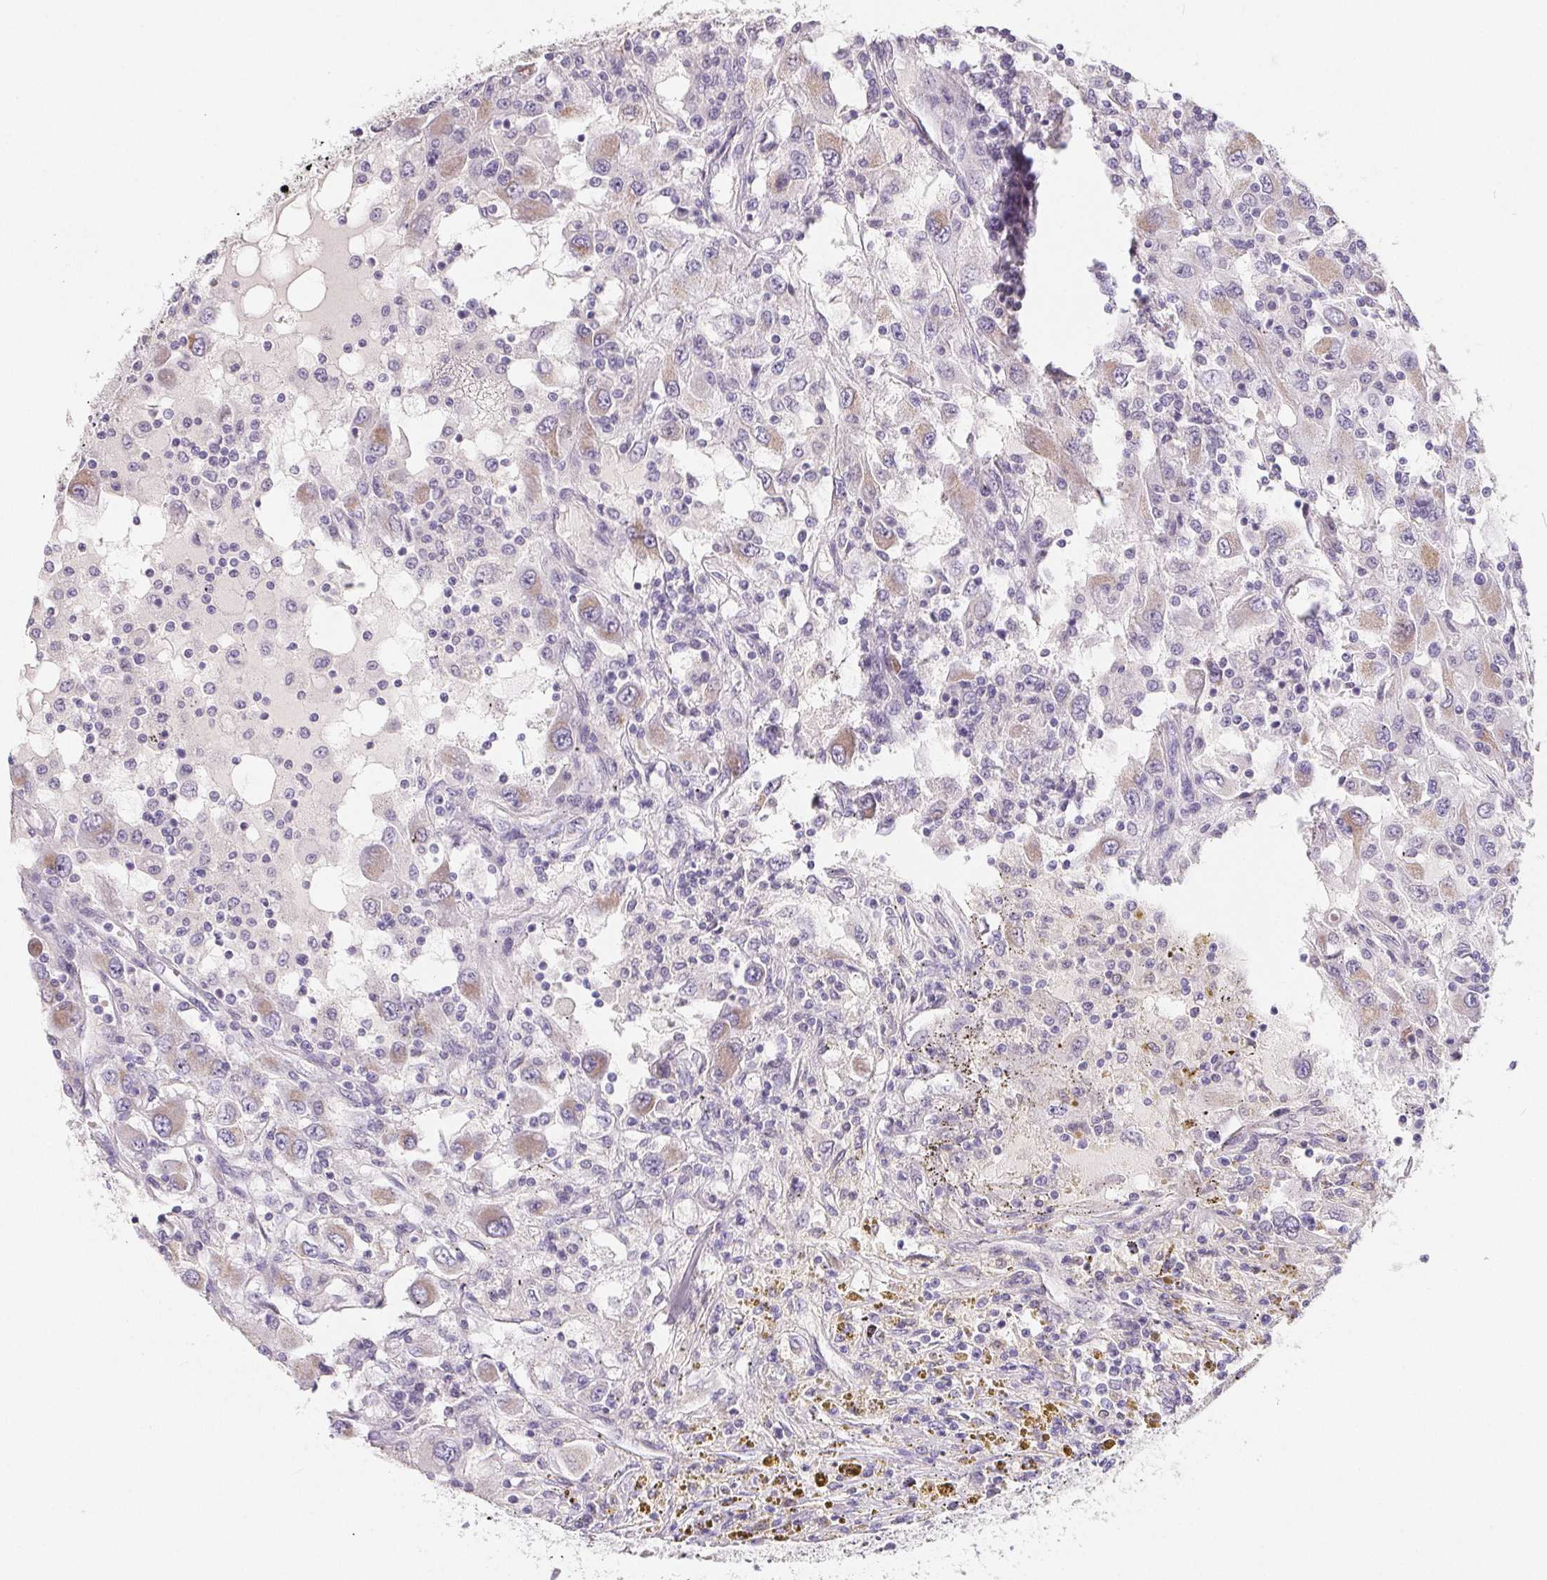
{"staining": {"intensity": "weak", "quantity": "<25%", "location": "cytoplasmic/membranous"}, "tissue": "renal cancer", "cell_type": "Tumor cells", "image_type": "cancer", "snomed": [{"axis": "morphology", "description": "Adenocarcinoma, NOS"}, {"axis": "topography", "description": "Kidney"}], "caption": "This is a image of immunohistochemistry staining of renal cancer (adenocarcinoma), which shows no staining in tumor cells. (DAB IHC visualized using brightfield microscopy, high magnification).", "gene": "FDX1", "patient": {"sex": "female", "age": 67}}